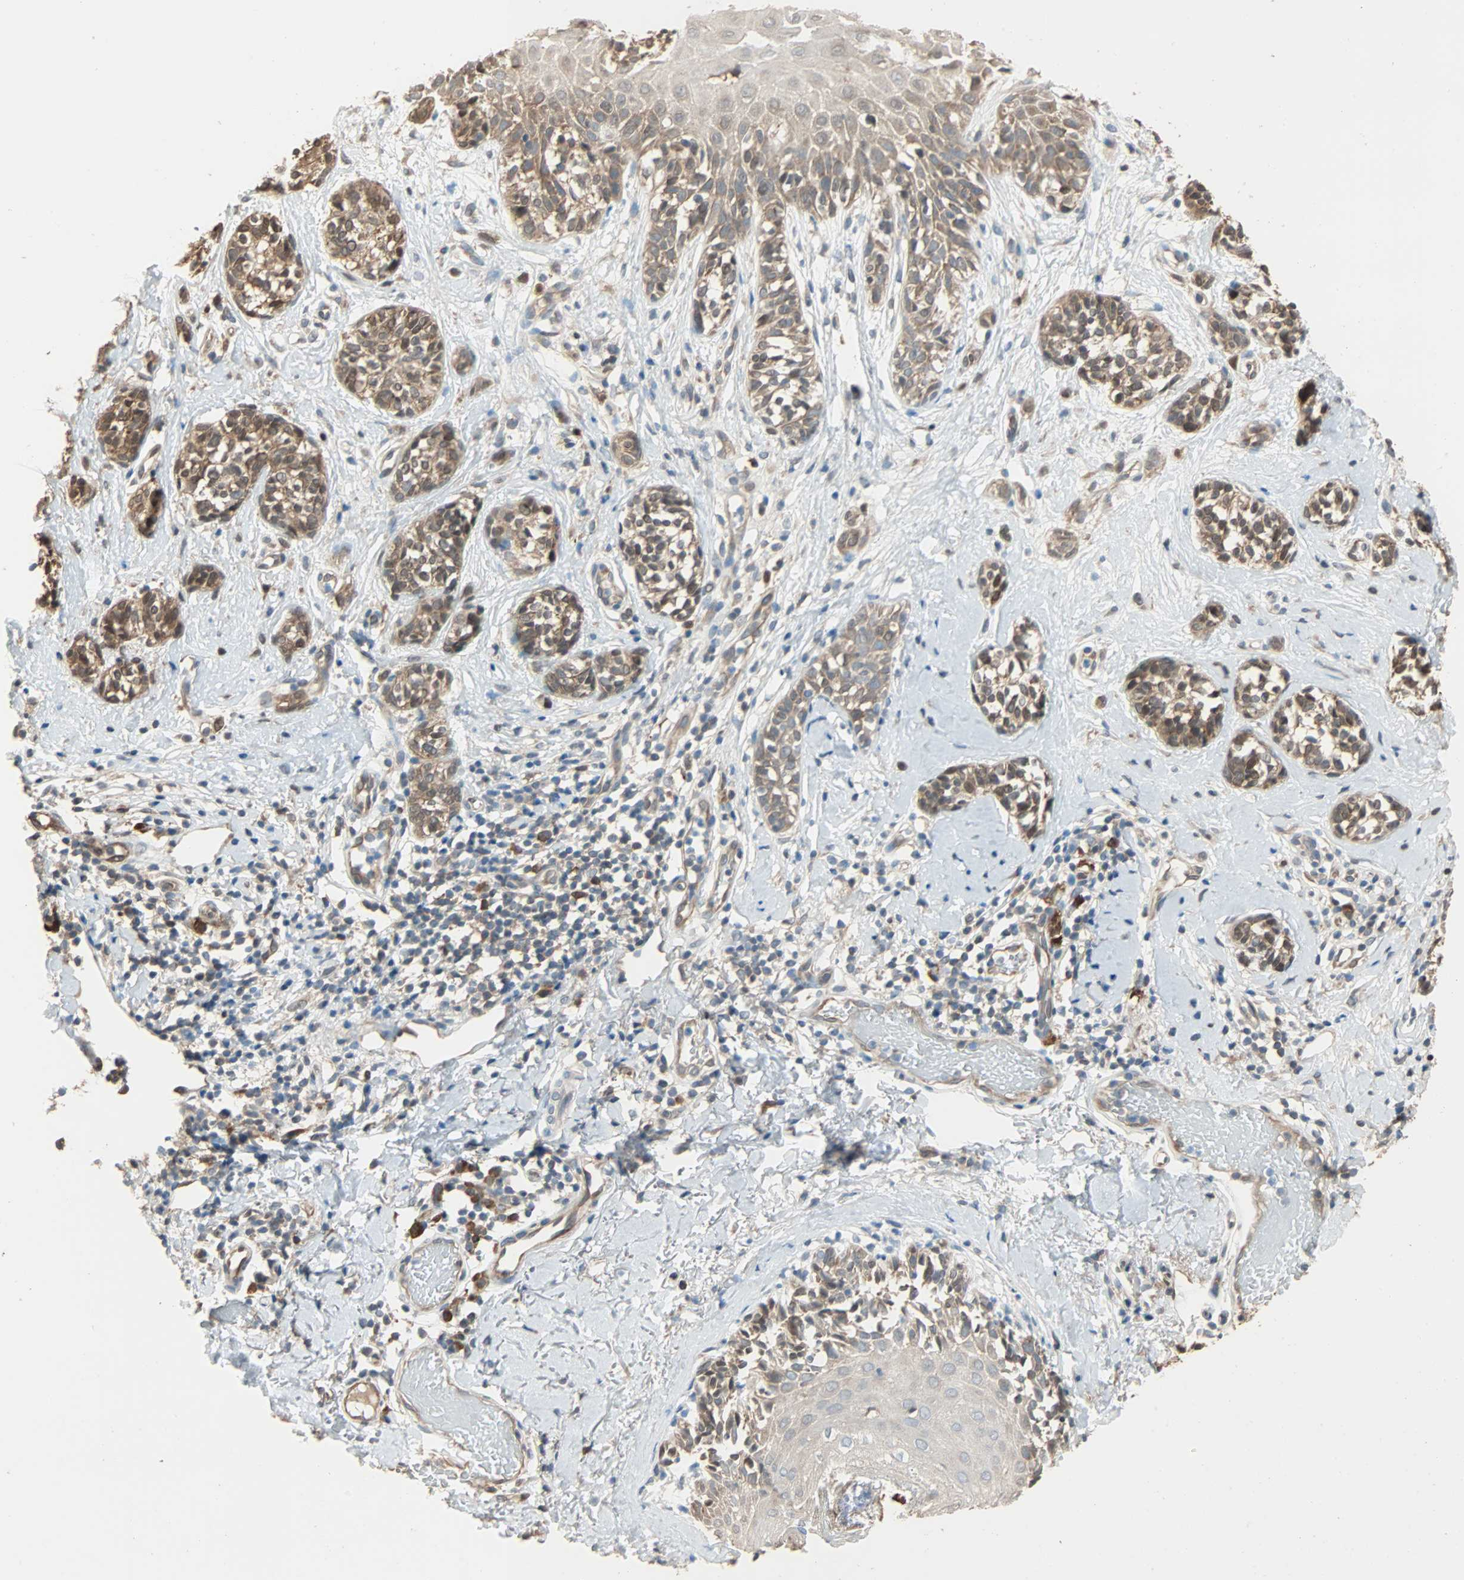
{"staining": {"intensity": "moderate", "quantity": ">75%", "location": "cytoplasmic/membranous,nuclear"}, "tissue": "melanoma", "cell_type": "Tumor cells", "image_type": "cancer", "snomed": [{"axis": "morphology", "description": "Malignant melanoma, NOS"}, {"axis": "topography", "description": "Skin"}], "caption": "Moderate cytoplasmic/membranous and nuclear staining is identified in approximately >75% of tumor cells in melanoma.", "gene": "PRDX1", "patient": {"sex": "male", "age": 64}}